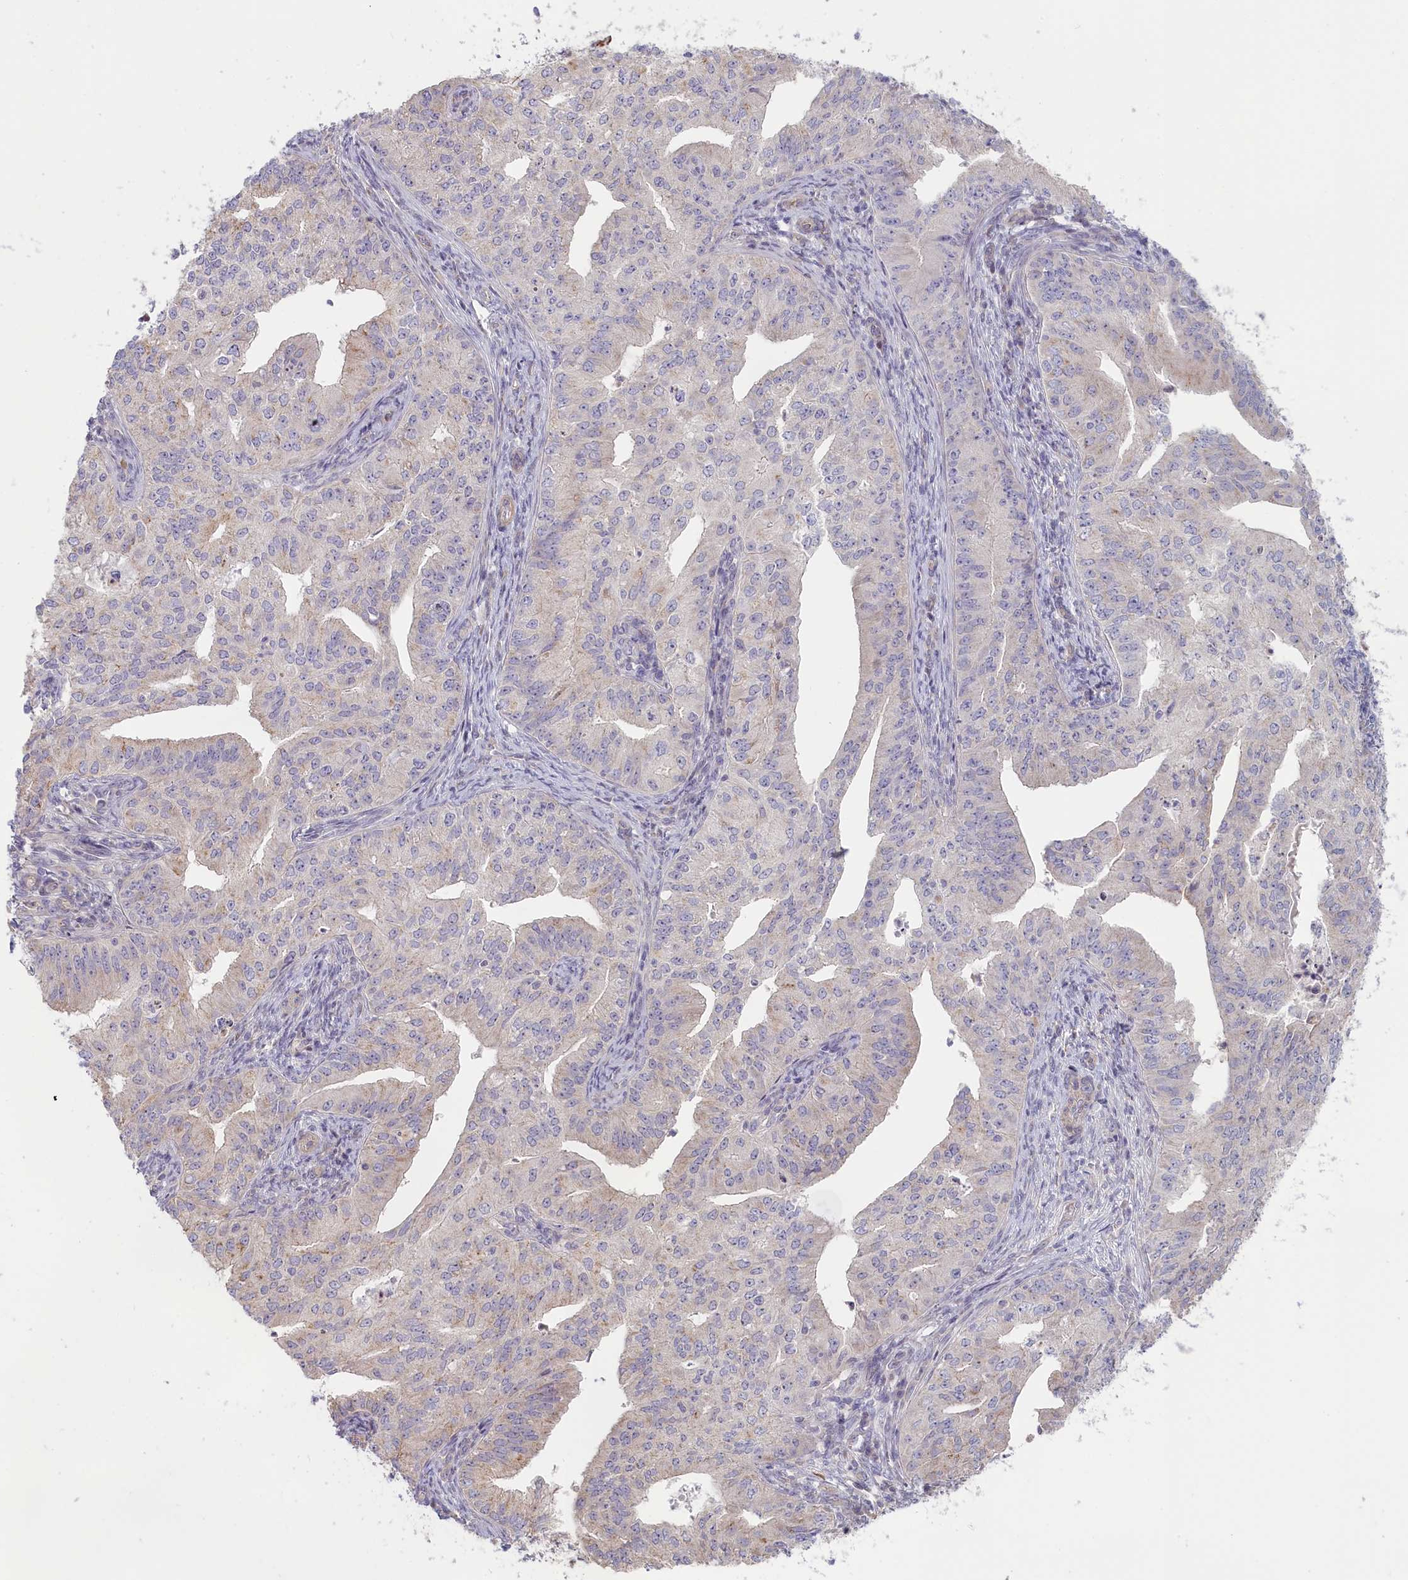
{"staining": {"intensity": "negative", "quantity": "none", "location": "none"}, "tissue": "endometrial cancer", "cell_type": "Tumor cells", "image_type": "cancer", "snomed": [{"axis": "morphology", "description": "Adenocarcinoma, NOS"}, {"axis": "topography", "description": "Endometrium"}], "caption": "This is an IHC micrograph of human endometrial adenocarcinoma. There is no staining in tumor cells.", "gene": "INTS4", "patient": {"sex": "female", "age": 50}}